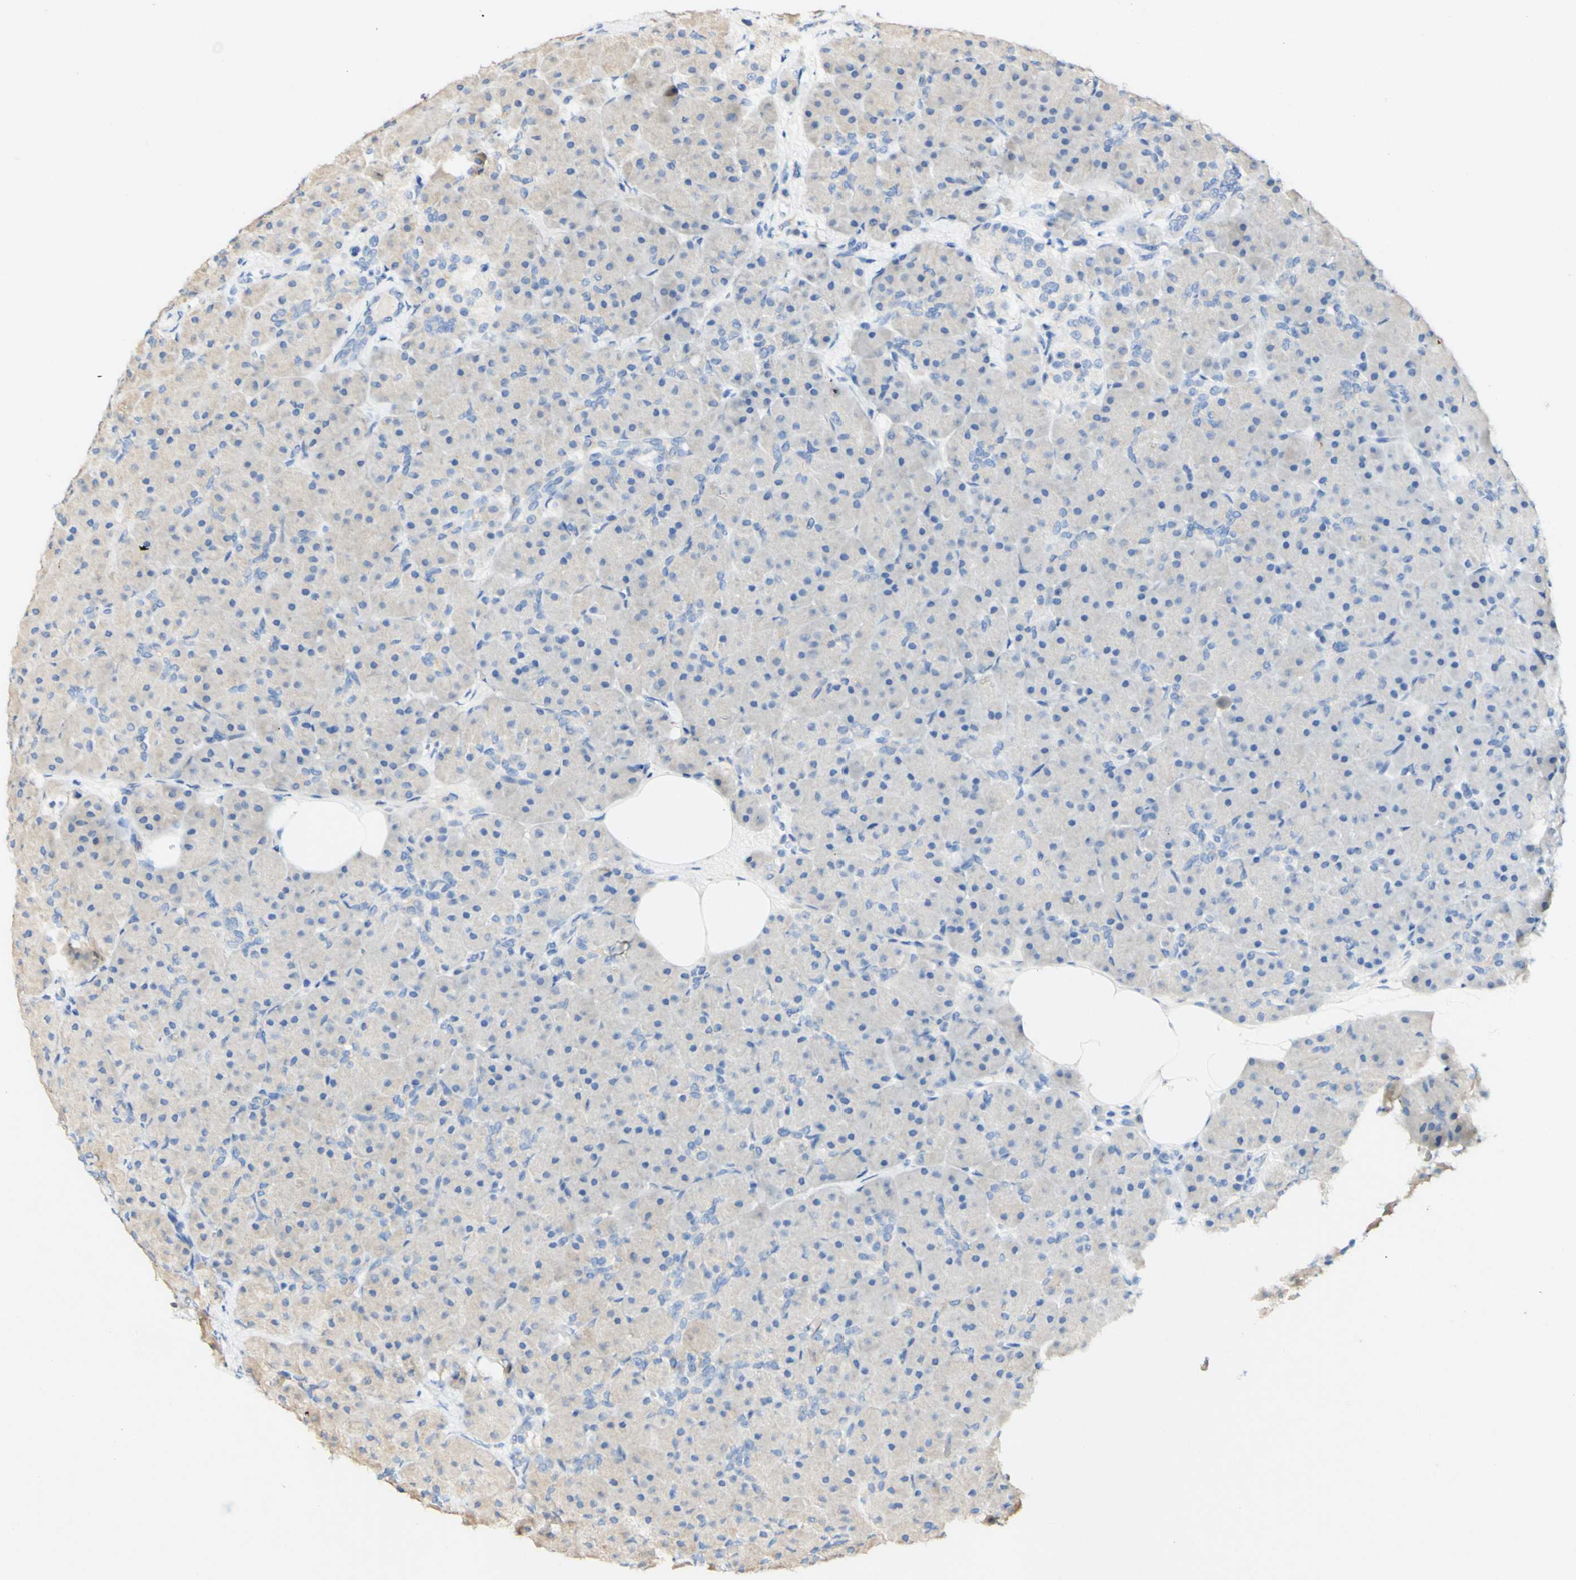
{"staining": {"intensity": "weak", "quantity": "<25%", "location": "cytoplasmic/membranous"}, "tissue": "pancreas", "cell_type": "Exocrine glandular cells", "image_type": "normal", "snomed": [{"axis": "morphology", "description": "Normal tissue, NOS"}, {"axis": "topography", "description": "Pancreas"}], "caption": "Immunohistochemistry (IHC) histopathology image of unremarkable pancreas: pancreas stained with DAB (3,3'-diaminobenzidine) shows no significant protein staining in exocrine glandular cells. (Immunohistochemistry (IHC), brightfield microscopy, high magnification).", "gene": "FGF4", "patient": {"sex": "male", "age": 66}}